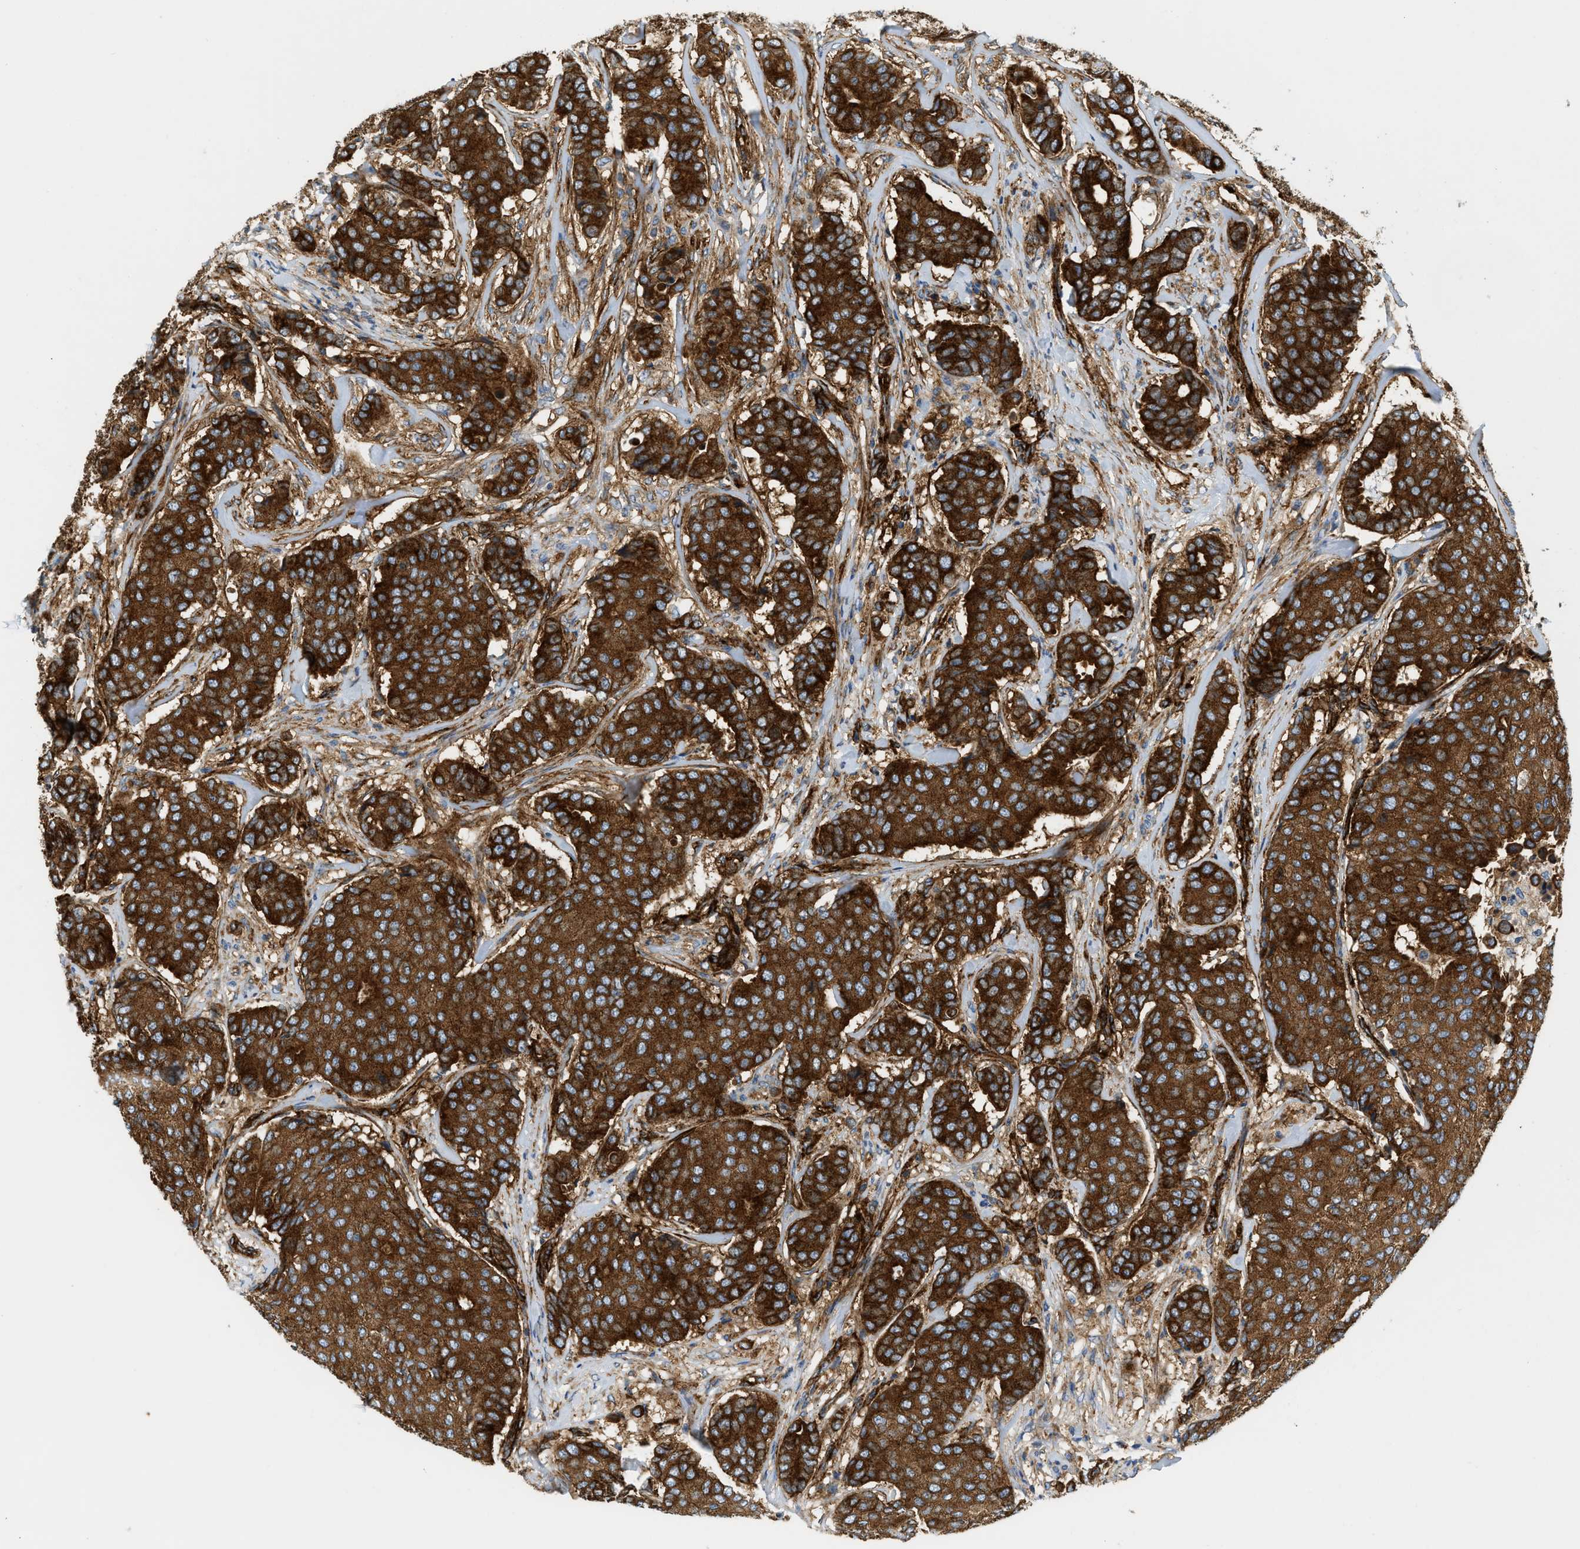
{"staining": {"intensity": "strong", "quantity": ">75%", "location": "cytoplasmic/membranous"}, "tissue": "breast cancer", "cell_type": "Tumor cells", "image_type": "cancer", "snomed": [{"axis": "morphology", "description": "Duct carcinoma"}, {"axis": "topography", "description": "Breast"}], "caption": "This is a photomicrograph of immunohistochemistry (IHC) staining of invasive ductal carcinoma (breast), which shows strong positivity in the cytoplasmic/membranous of tumor cells.", "gene": "HIP1", "patient": {"sex": "female", "age": 75}}